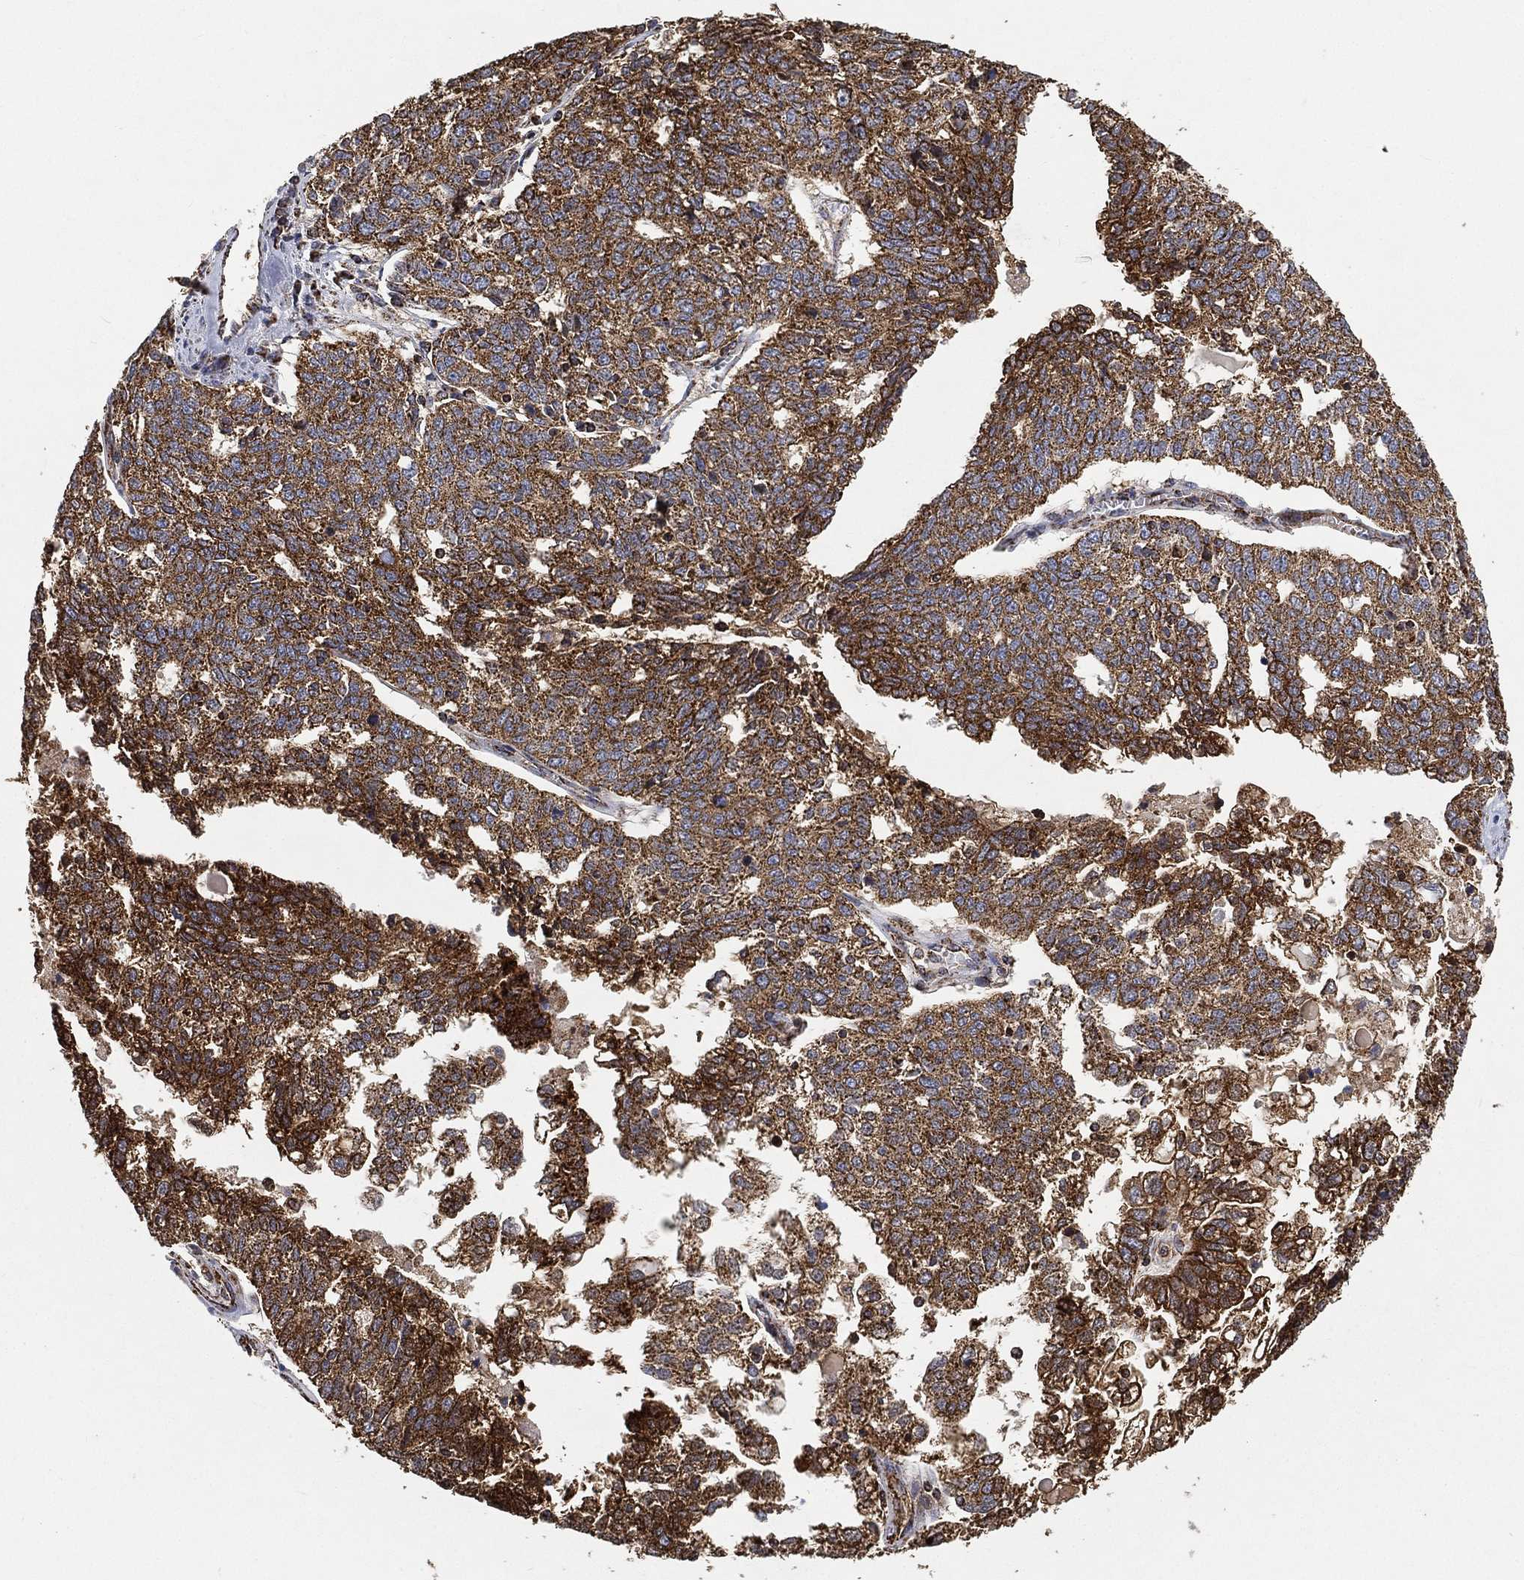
{"staining": {"intensity": "strong", "quantity": ">75%", "location": "cytoplasmic/membranous"}, "tissue": "ovarian cancer", "cell_type": "Tumor cells", "image_type": "cancer", "snomed": [{"axis": "morphology", "description": "Cystadenocarcinoma, serous, NOS"}, {"axis": "topography", "description": "Ovary"}], "caption": "IHC histopathology image of neoplastic tissue: ovarian cancer (serous cystadenocarcinoma) stained using immunohistochemistry demonstrates high levels of strong protein expression localized specifically in the cytoplasmic/membranous of tumor cells, appearing as a cytoplasmic/membranous brown color.", "gene": "SLC38A7", "patient": {"sex": "female", "age": 71}}